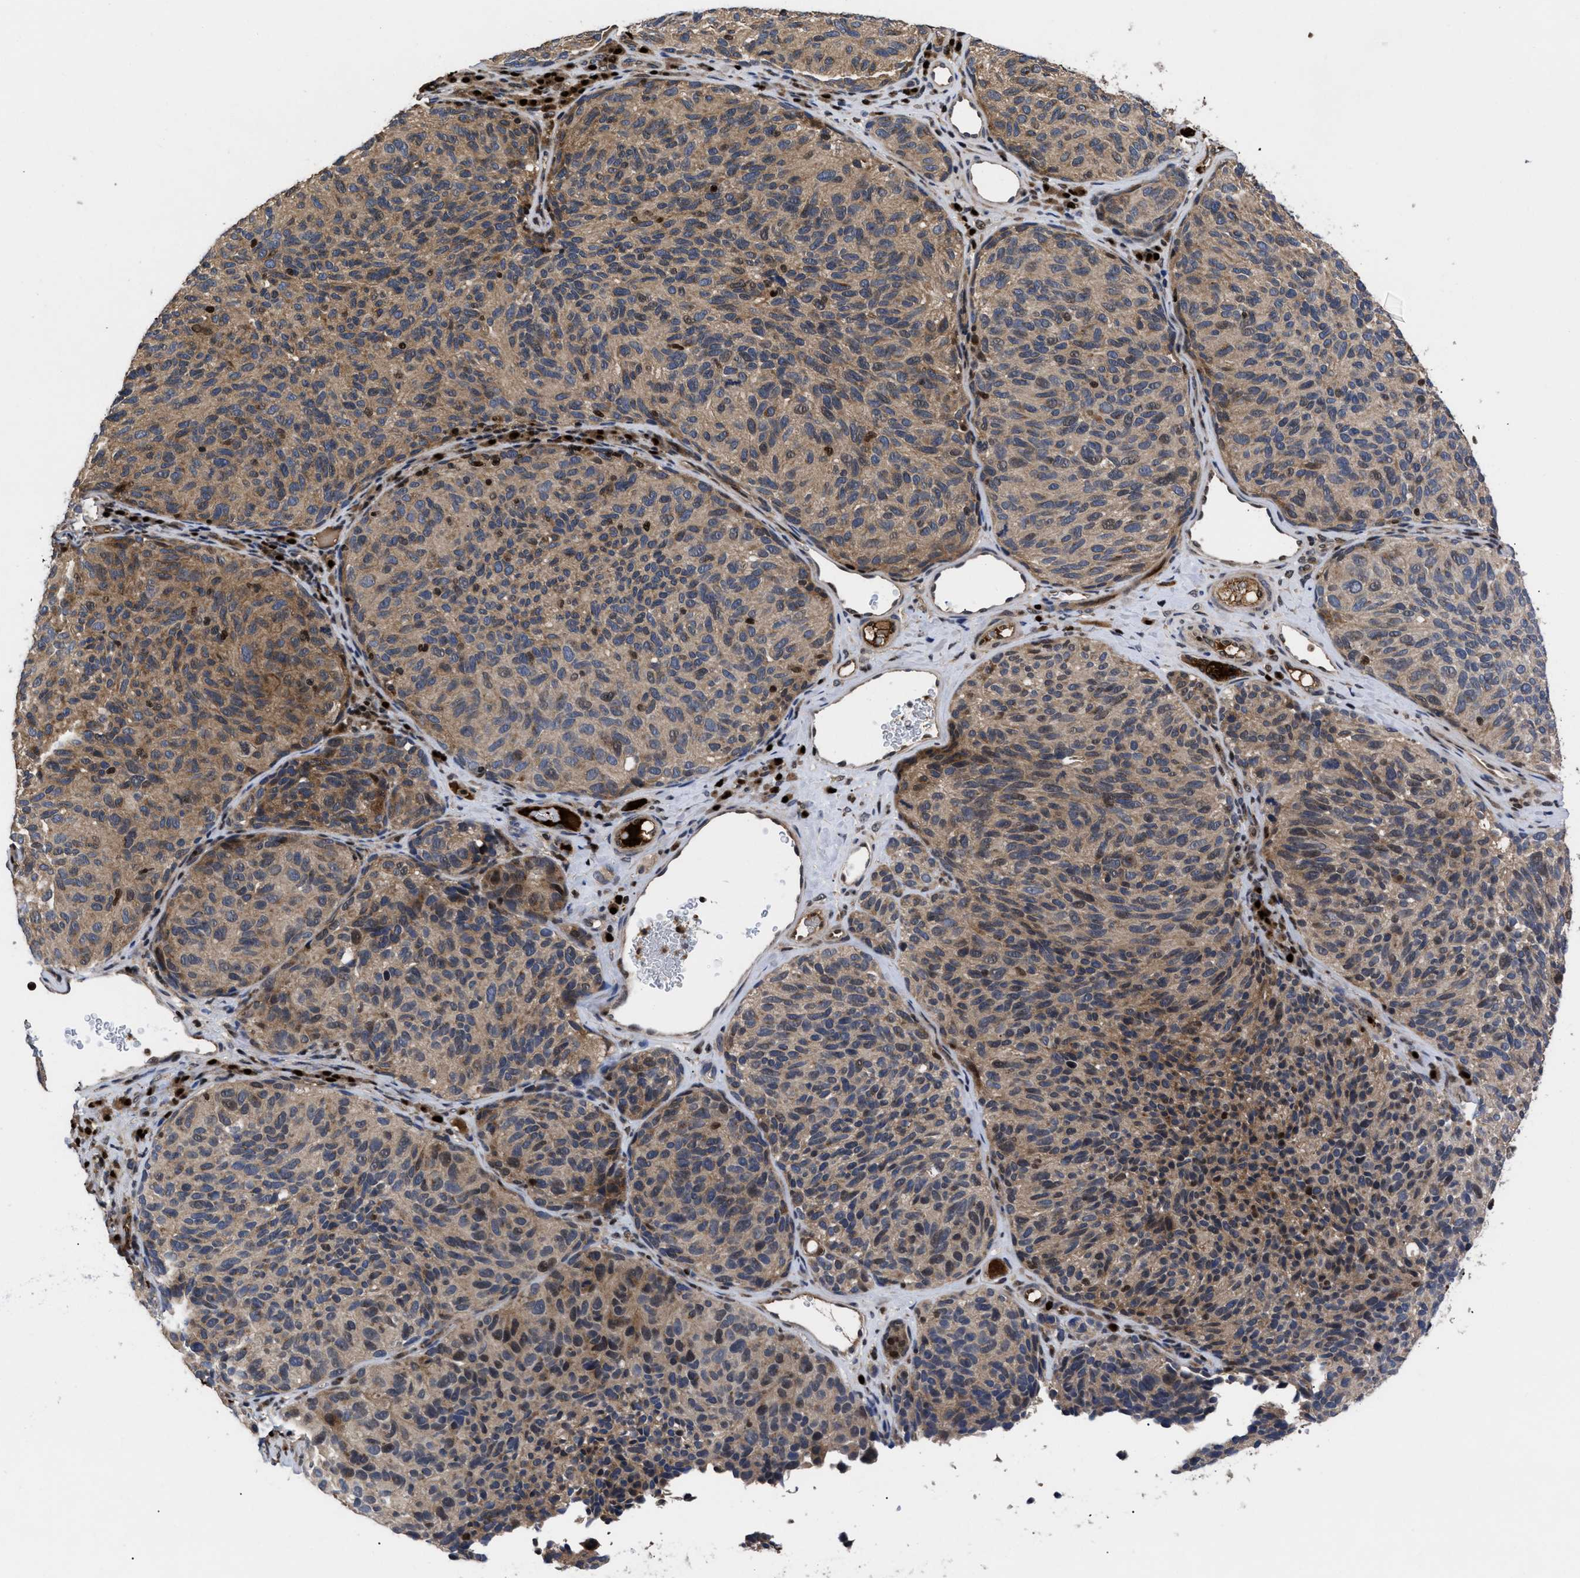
{"staining": {"intensity": "weak", "quantity": ">75%", "location": "cytoplasmic/membranous,nuclear"}, "tissue": "melanoma", "cell_type": "Tumor cells", "image_type": "cancer", "snomed": [{"axis": "morphology", "description": "Malignant melanoma, NOS"}, {"axis": "topography", "description": "Skin"}], "caption": "Melanoma stained with immunohistochemistry (IHC) reveals weak cytoplasmic/membranous and nuclear staining in approximately >75% of tumor cells.", "gene": "FAM200A", "patient": {"sex": "female", "age": 73}}